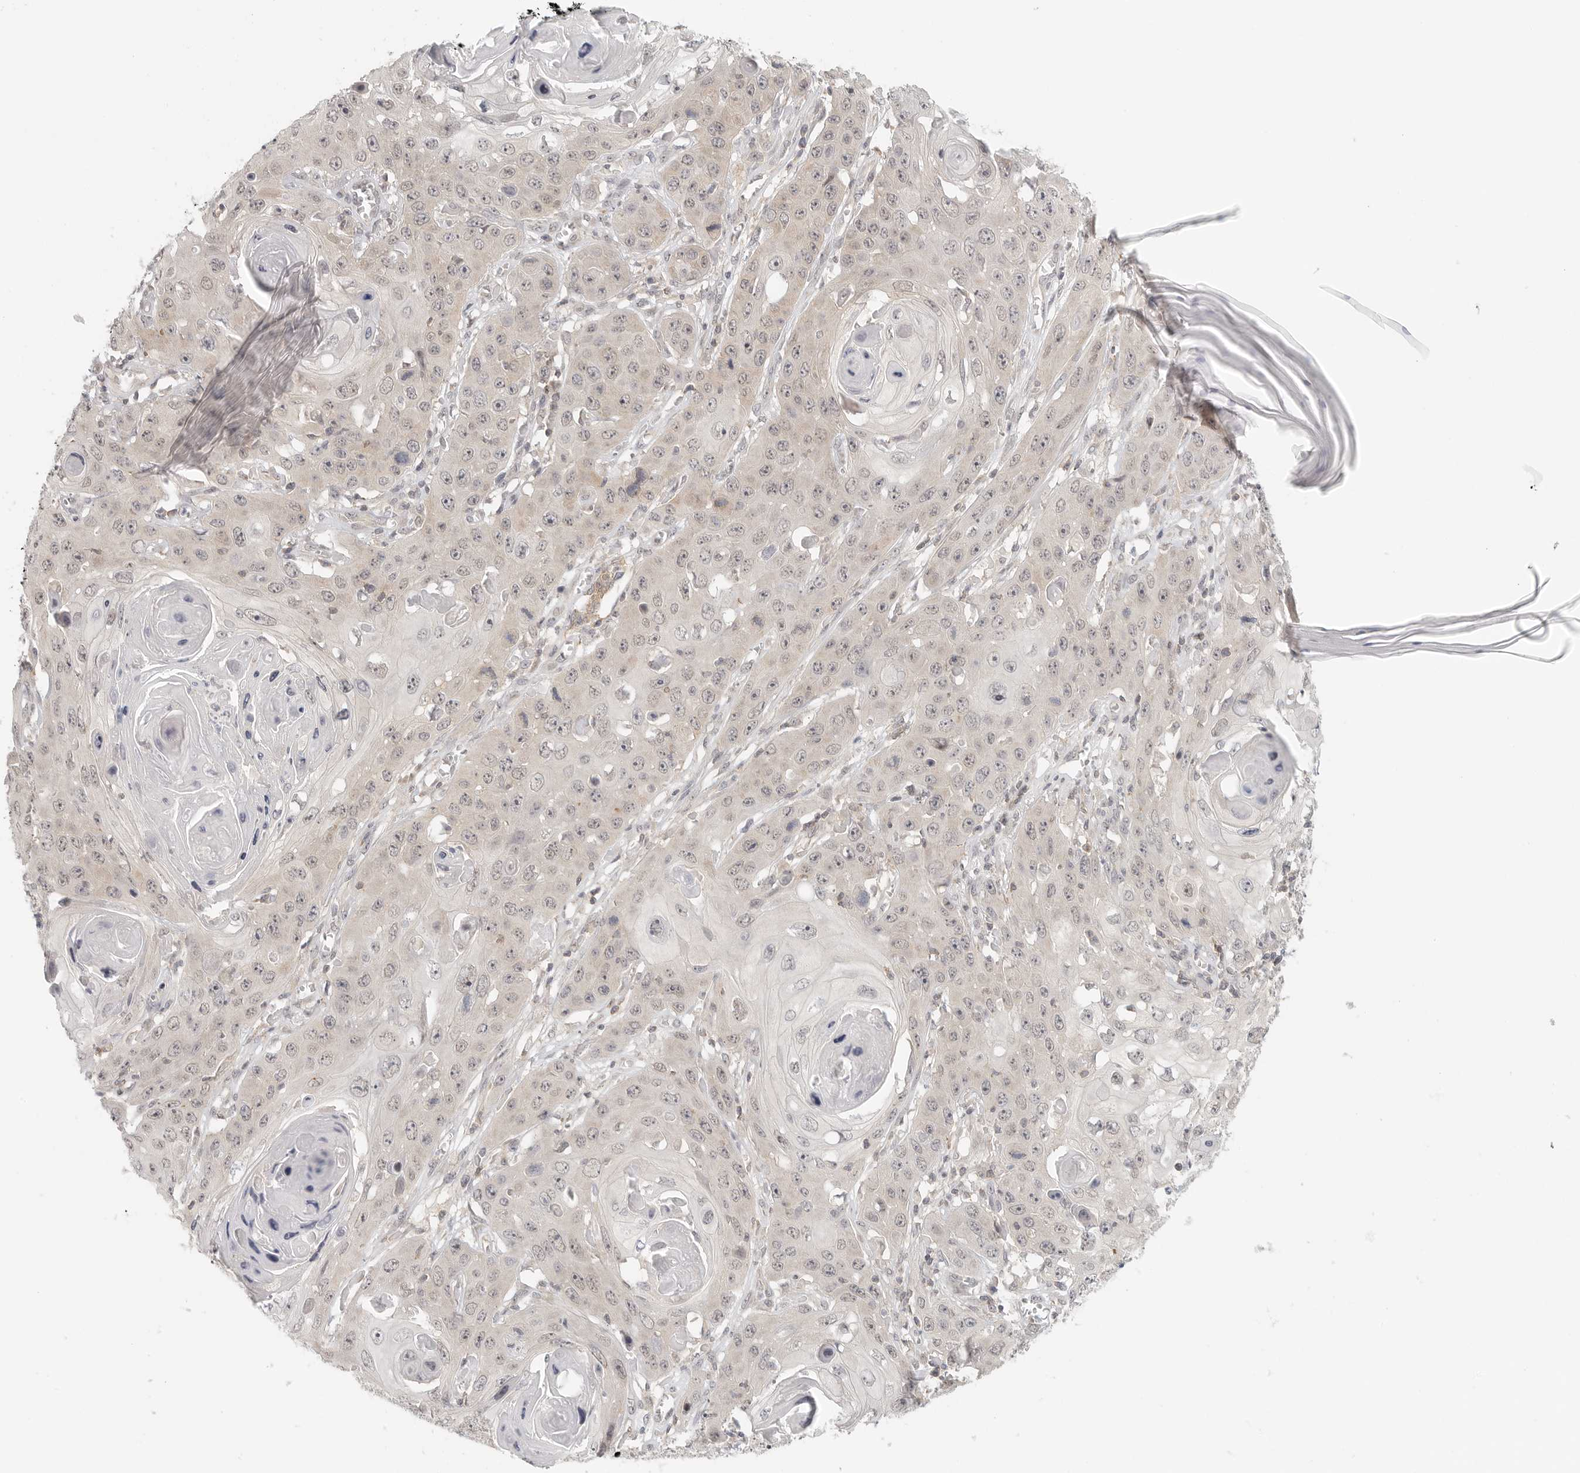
{"staining": {"intensity": "weak", "quantity": "25%-75%", "location": "nuclear"}, "tissue": "skin cancer", "cell_type": "Tumor cells", "image_type": "cancer", "snomed": [{"axis": "morphology", "description": "Squamous cell carcinoma, NOS"}, {"axis": "topography", "description": "Skin"}], "caption": "Skin squamous cell carcinoma was stained to show a protein in brown. There is low levels of weak nuclear positivity in approximately 25%-75% of tumor cells. The protein of interest is shown in brown color, while the nuclei are stained blue.", "gene": "HDAC6", "patient": {"sex": "male", "age": 55}}